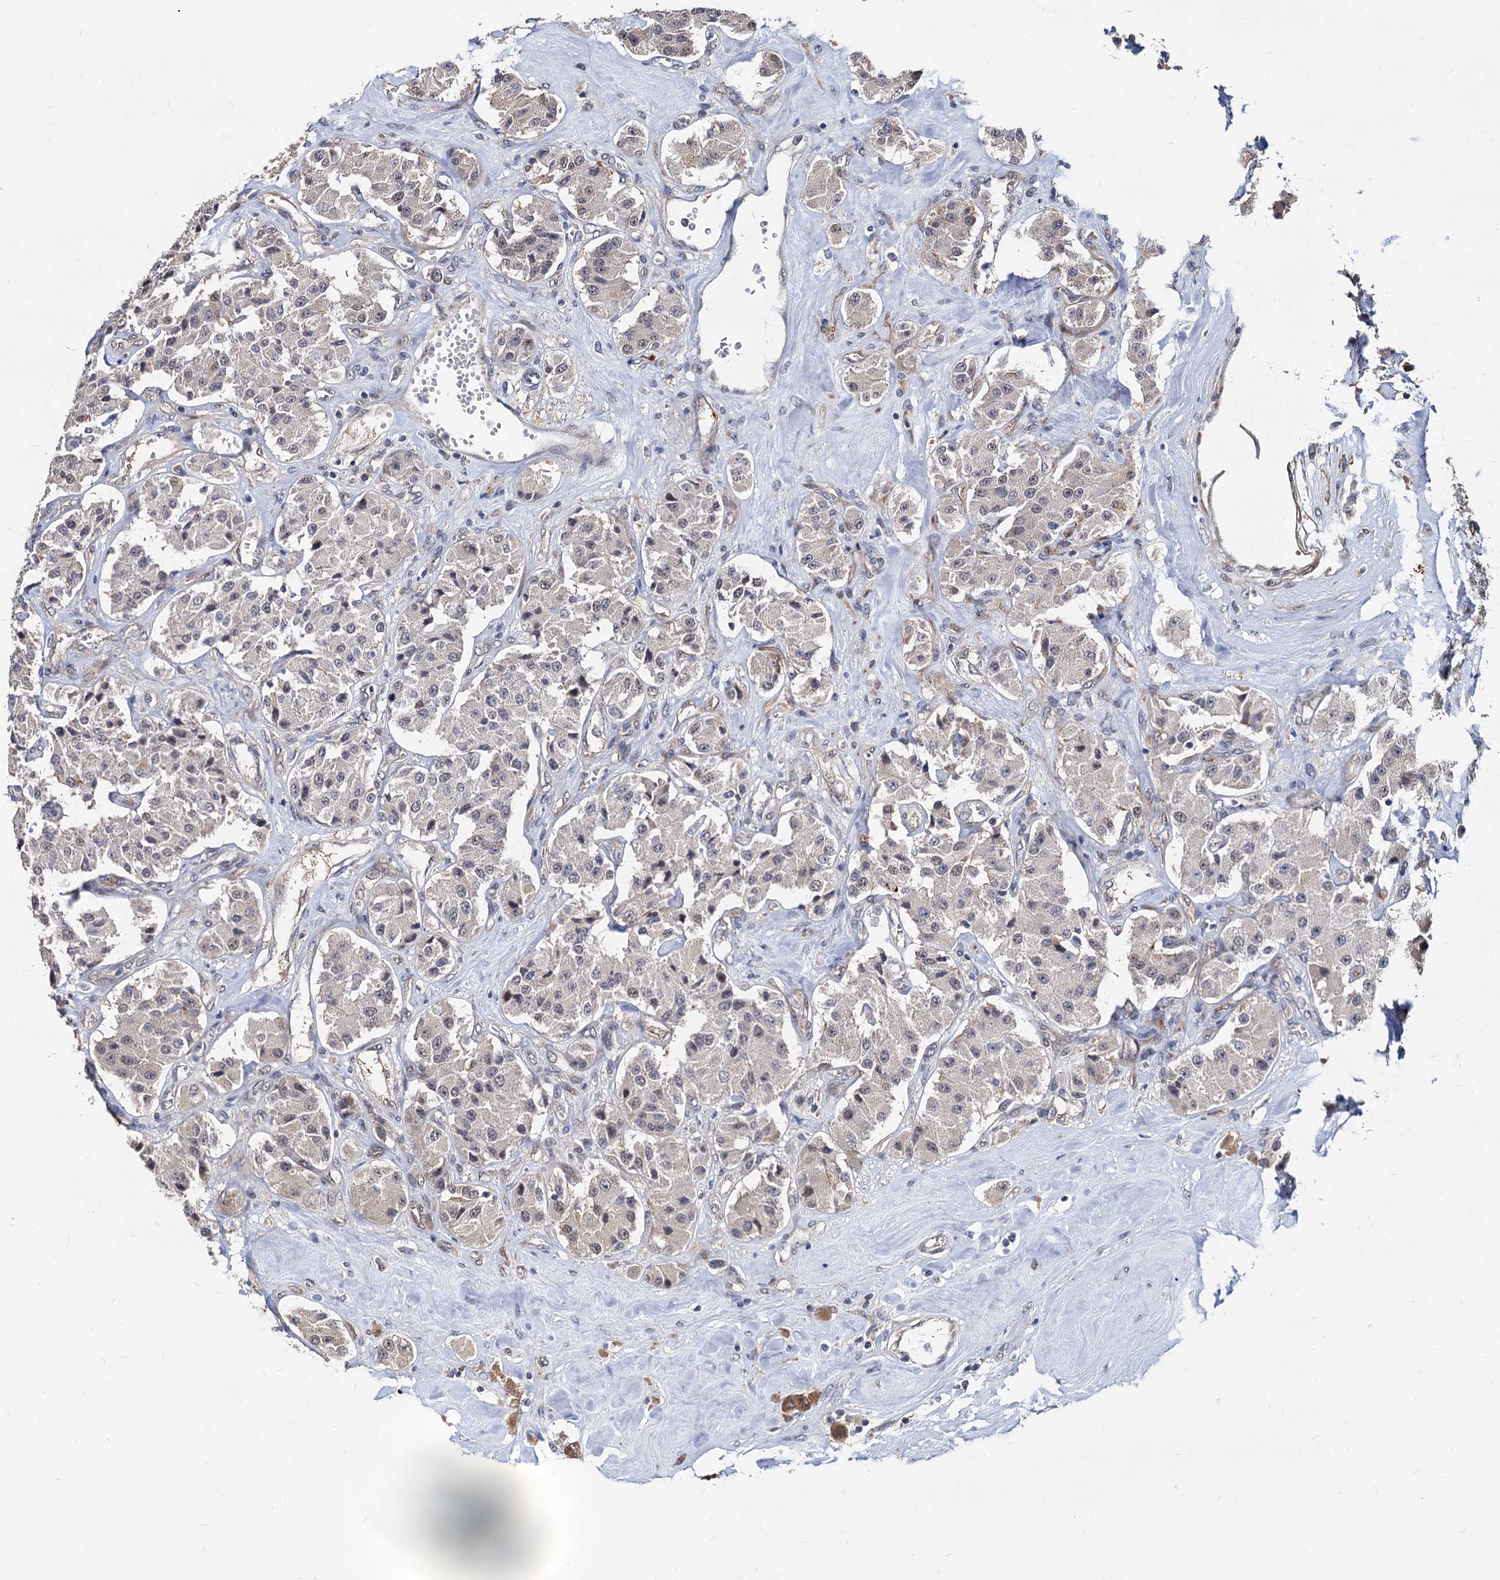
{"staining": {"intensity": "weak", "quantity": "25%-75%", "location": "nuclear"}, "tissue": "carcinoid", "cell_type": "Tumor cells", "image_type": "cancer", "snomed": [{"axis": "morphology", "description": "Carcinoid, malignant, NOS"}, {"axis": "topography", "description": "Pancreas"}], "caption": "Malignant carcinoid stained with a protein marker shows weak staining in tumor cells.", "gene": "PSMD4", "patient": {"sex": "male", "age": 41}}